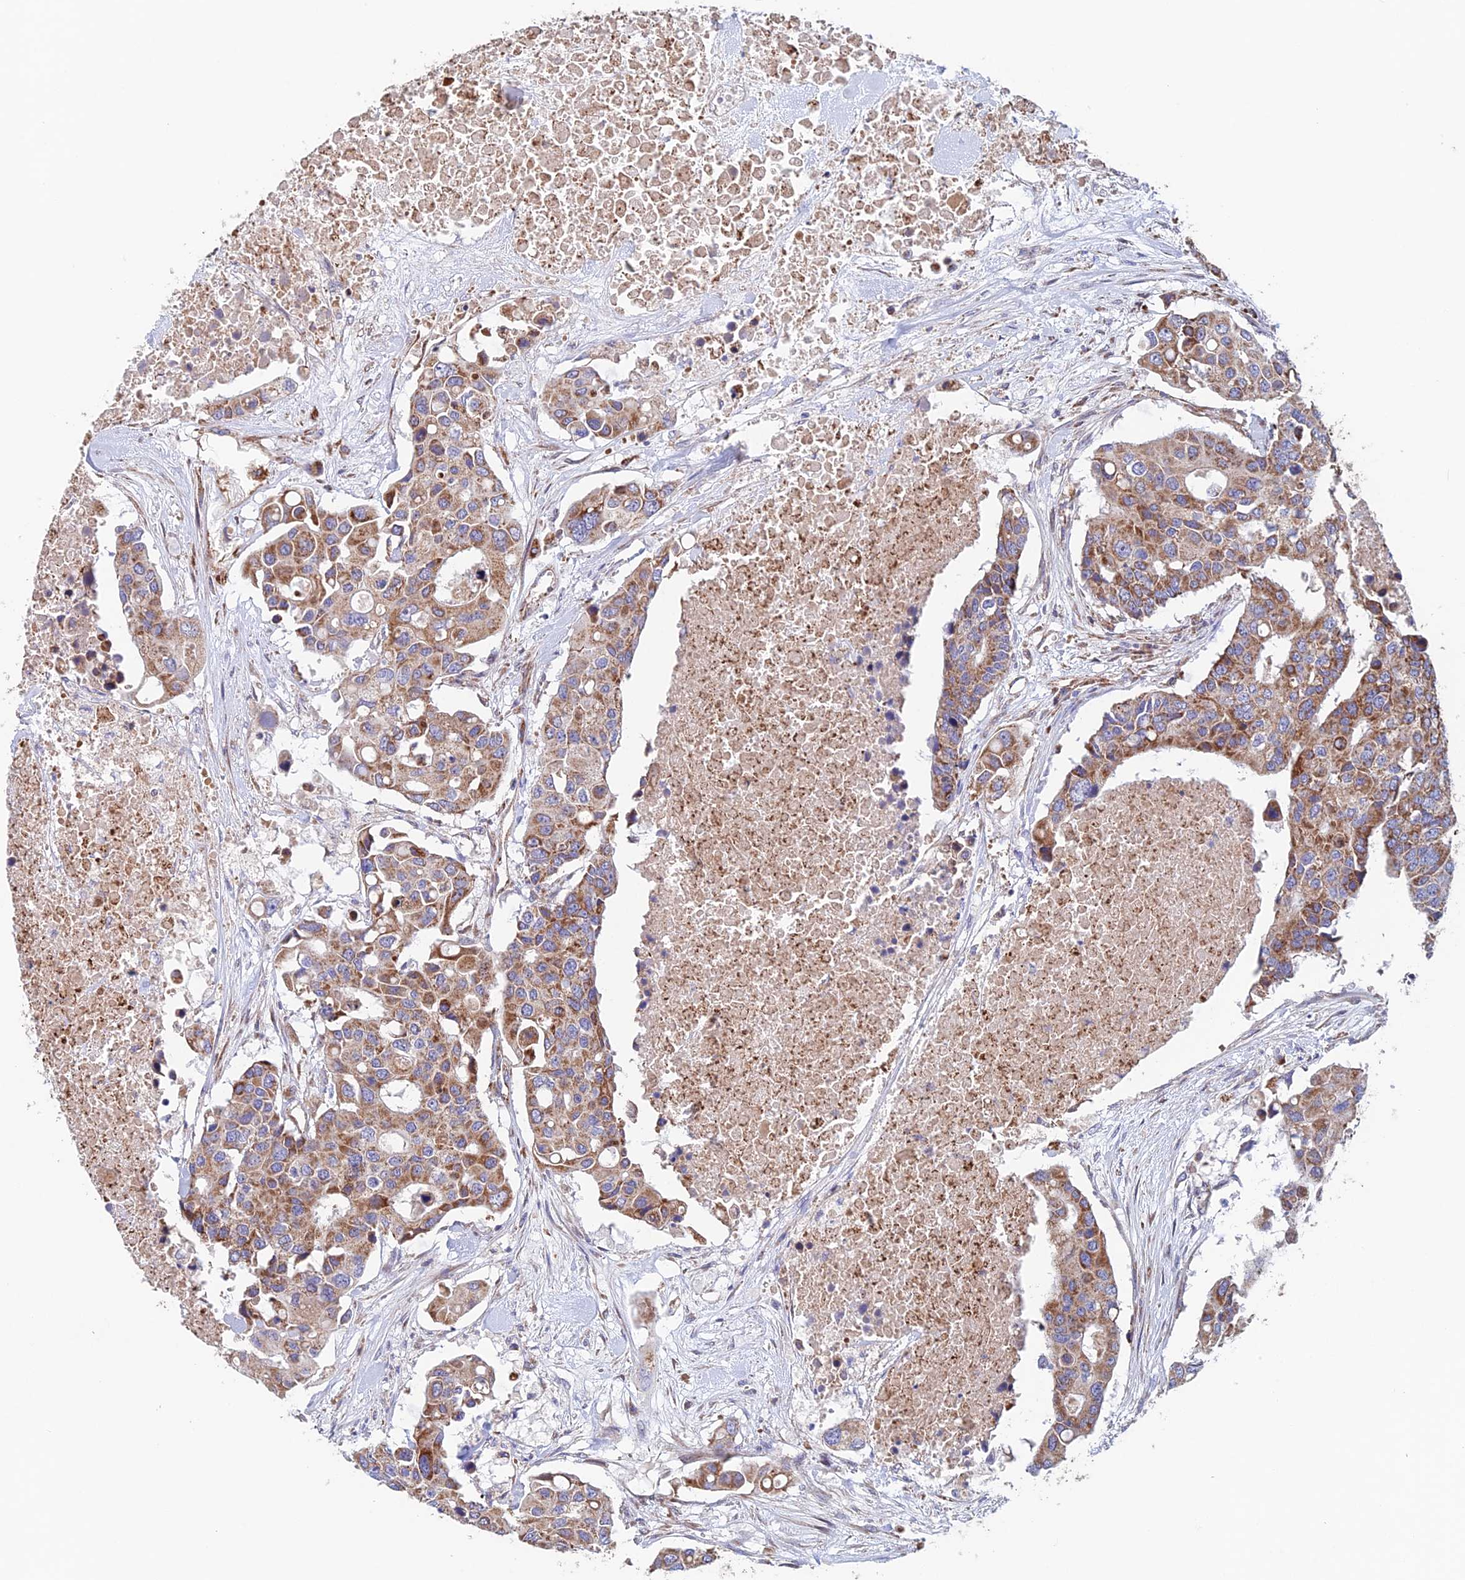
{"staining": {"intensity": "moderate", "quantity": ">75%", "location": "cytoplasmic/membranous"}, "tissue": "colorectal cancer", "cell_type": "Tumor cells", "image_type": "cancer", "snomed": [{"axis": "morphology", "description": "Adenocarcinoma, NOS"}, {"axis": "topography", "description": "Colon"}], "caption": "Immunohistochemistry (IHC) of colorectal cancer (adenocarcinoma) shows medium levels of moderate cytoplasmic/membranous positivity in about >75% of tumor cells.", "gene": "MRPL1", "patient": {"sex": "male", "age": 77}}